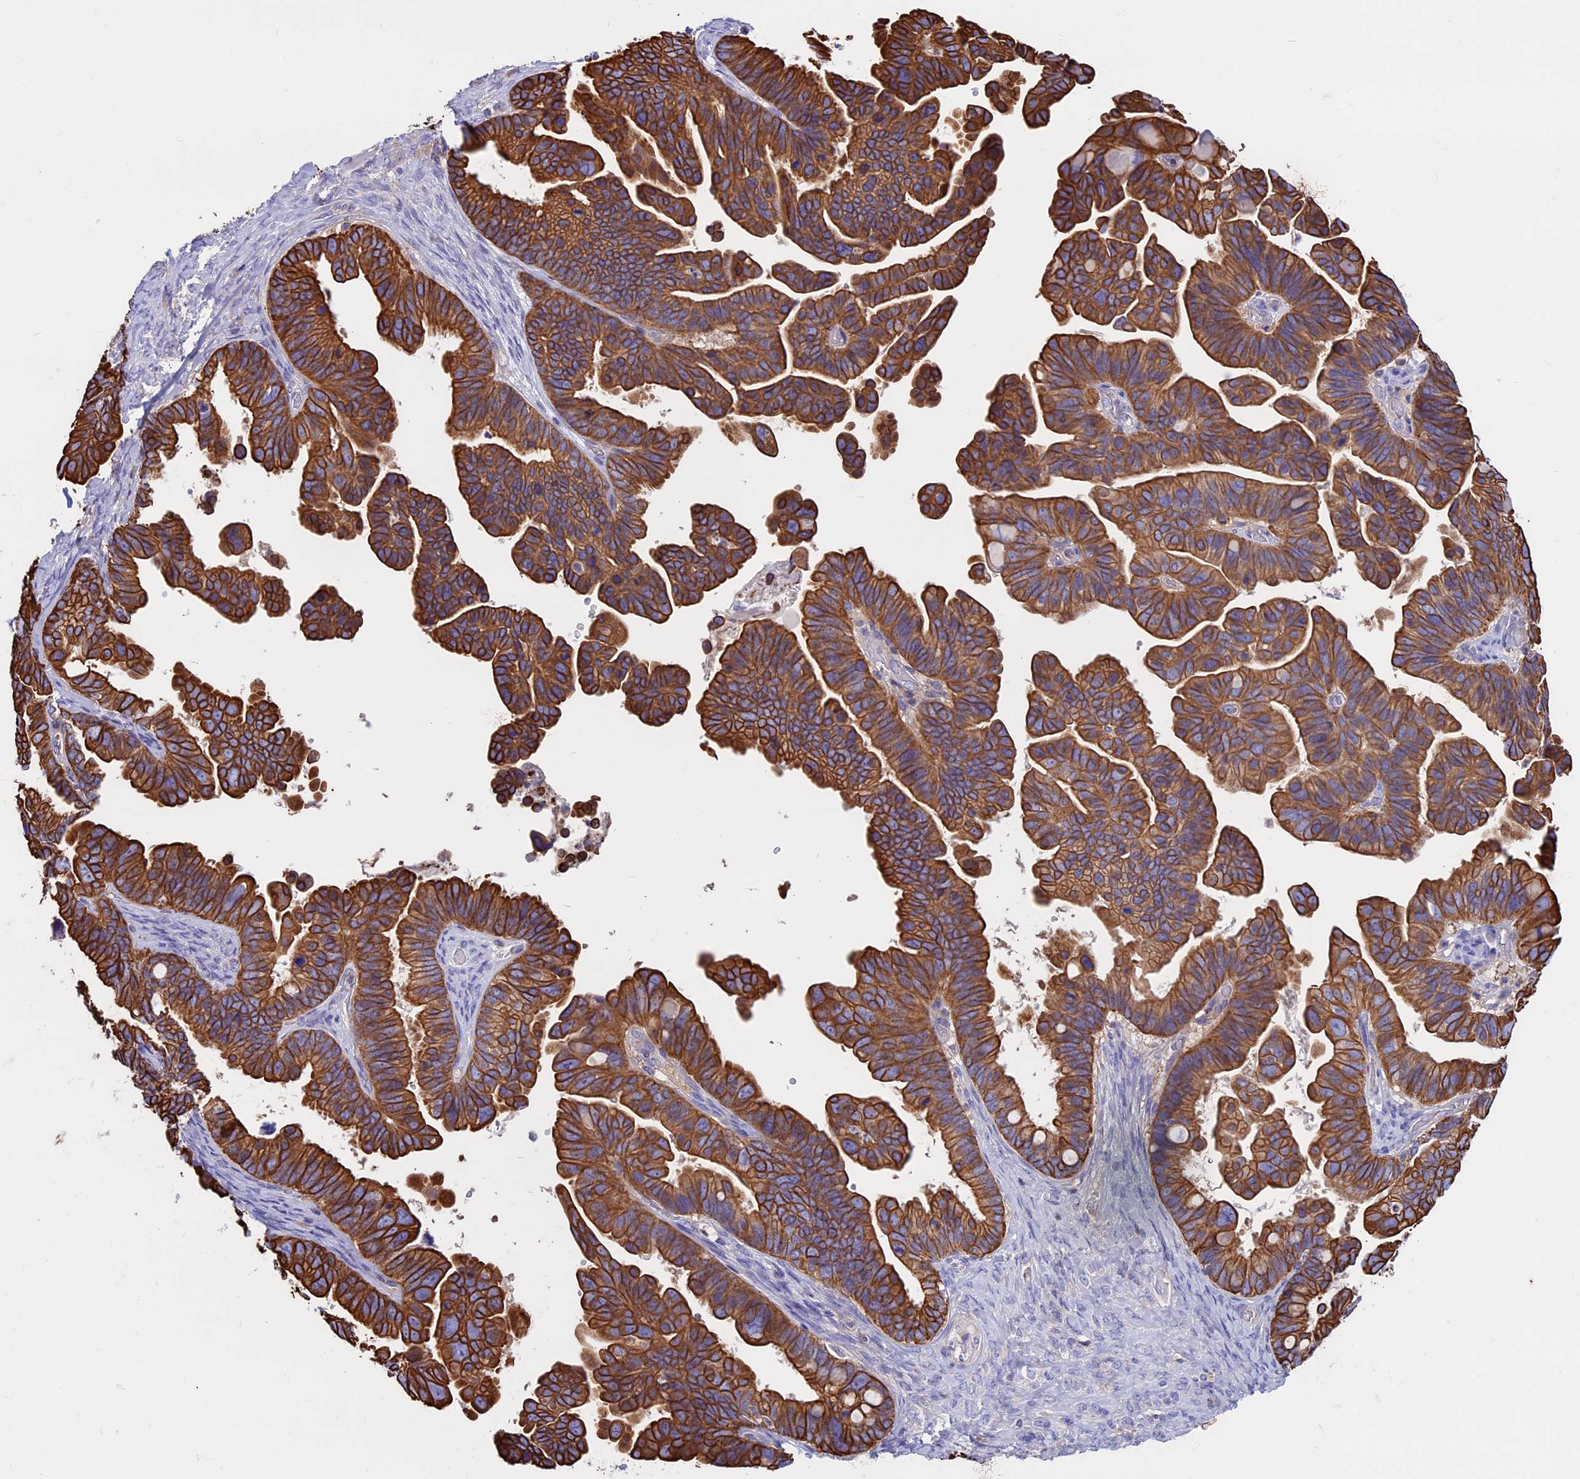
{"staining": {"intensity": "strong", "quantity": ">75%", "location": "cytoplasmic/membranous"}, "tissue": "ovarian cancer", "cell_type": "Tumor cells", "image_type": "cancer", "snomed": [{"axis": "morphology", "description": "Cystadenocarcinoma, serous, NOS"}, {"axis": "topography", "description": "Ovary"}], "caption": "Protein staining by immunohistochemistry displays strong cytoplasmic/membranous expression in about >75% of tumor cells in ovarian serous cystadenocarcinoma.", "gene": "CDAN1", "patient": {"sex": "female", "age": 56}}